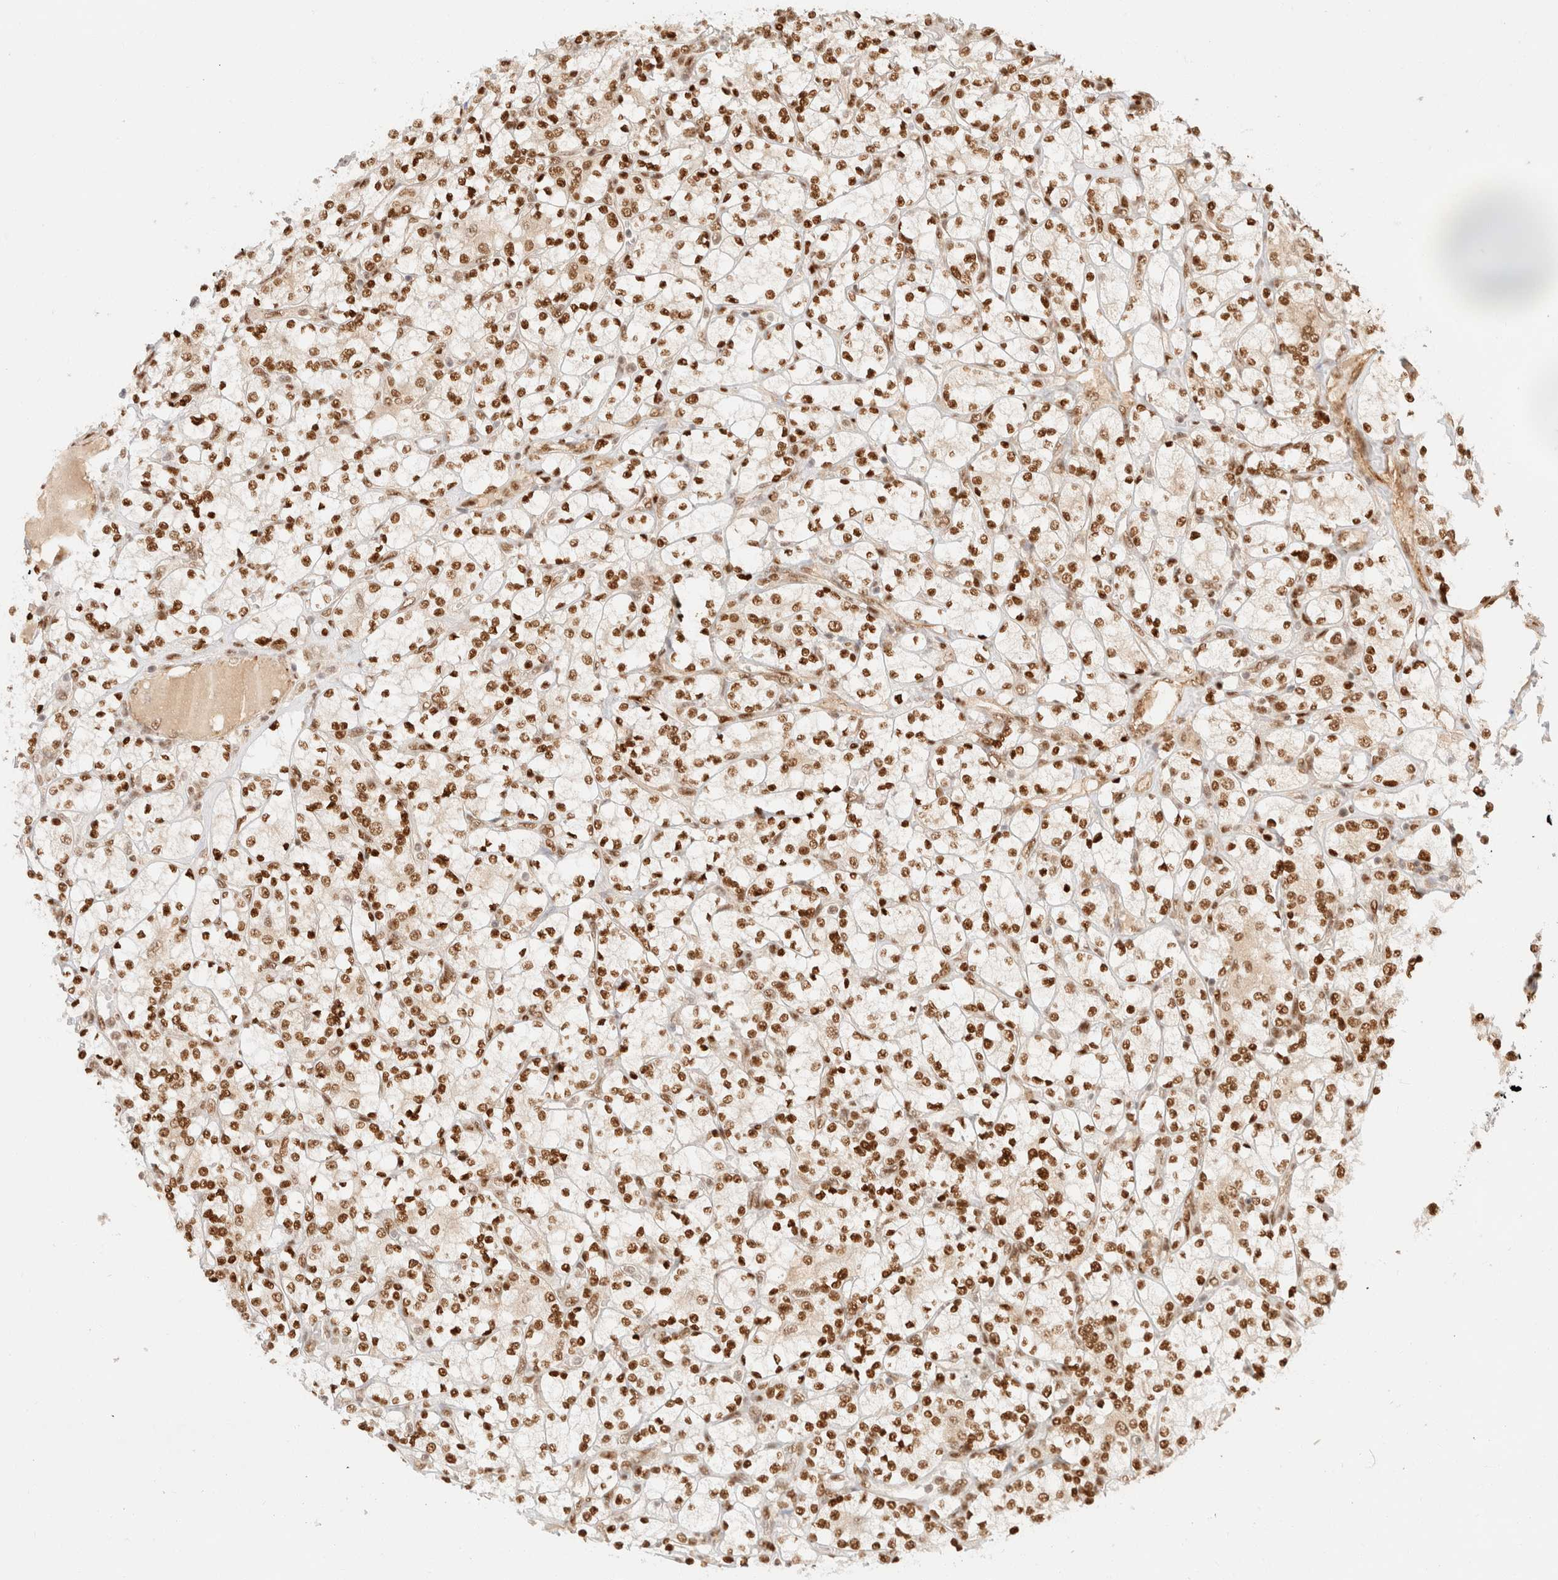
{"staining": {"intensity": "strong", "quantity": ">75%", "location": "nuclear"}, "tissue": "renal cancer", "cell_type": "Tumor cells", "image_type": "cancer", "snomed": [{"axis": "morphology", "description": "Adenocarcinoma, NOS"}, {"axis": "topography", "description": "Kidney"}], "caption": "Protein analysis of renal cancer tissue reveals strong nuclear positivity in approximately >75% of tumor cells.", "gene": "ZNF768", "patient": {"sex": "male", "age": 77}}